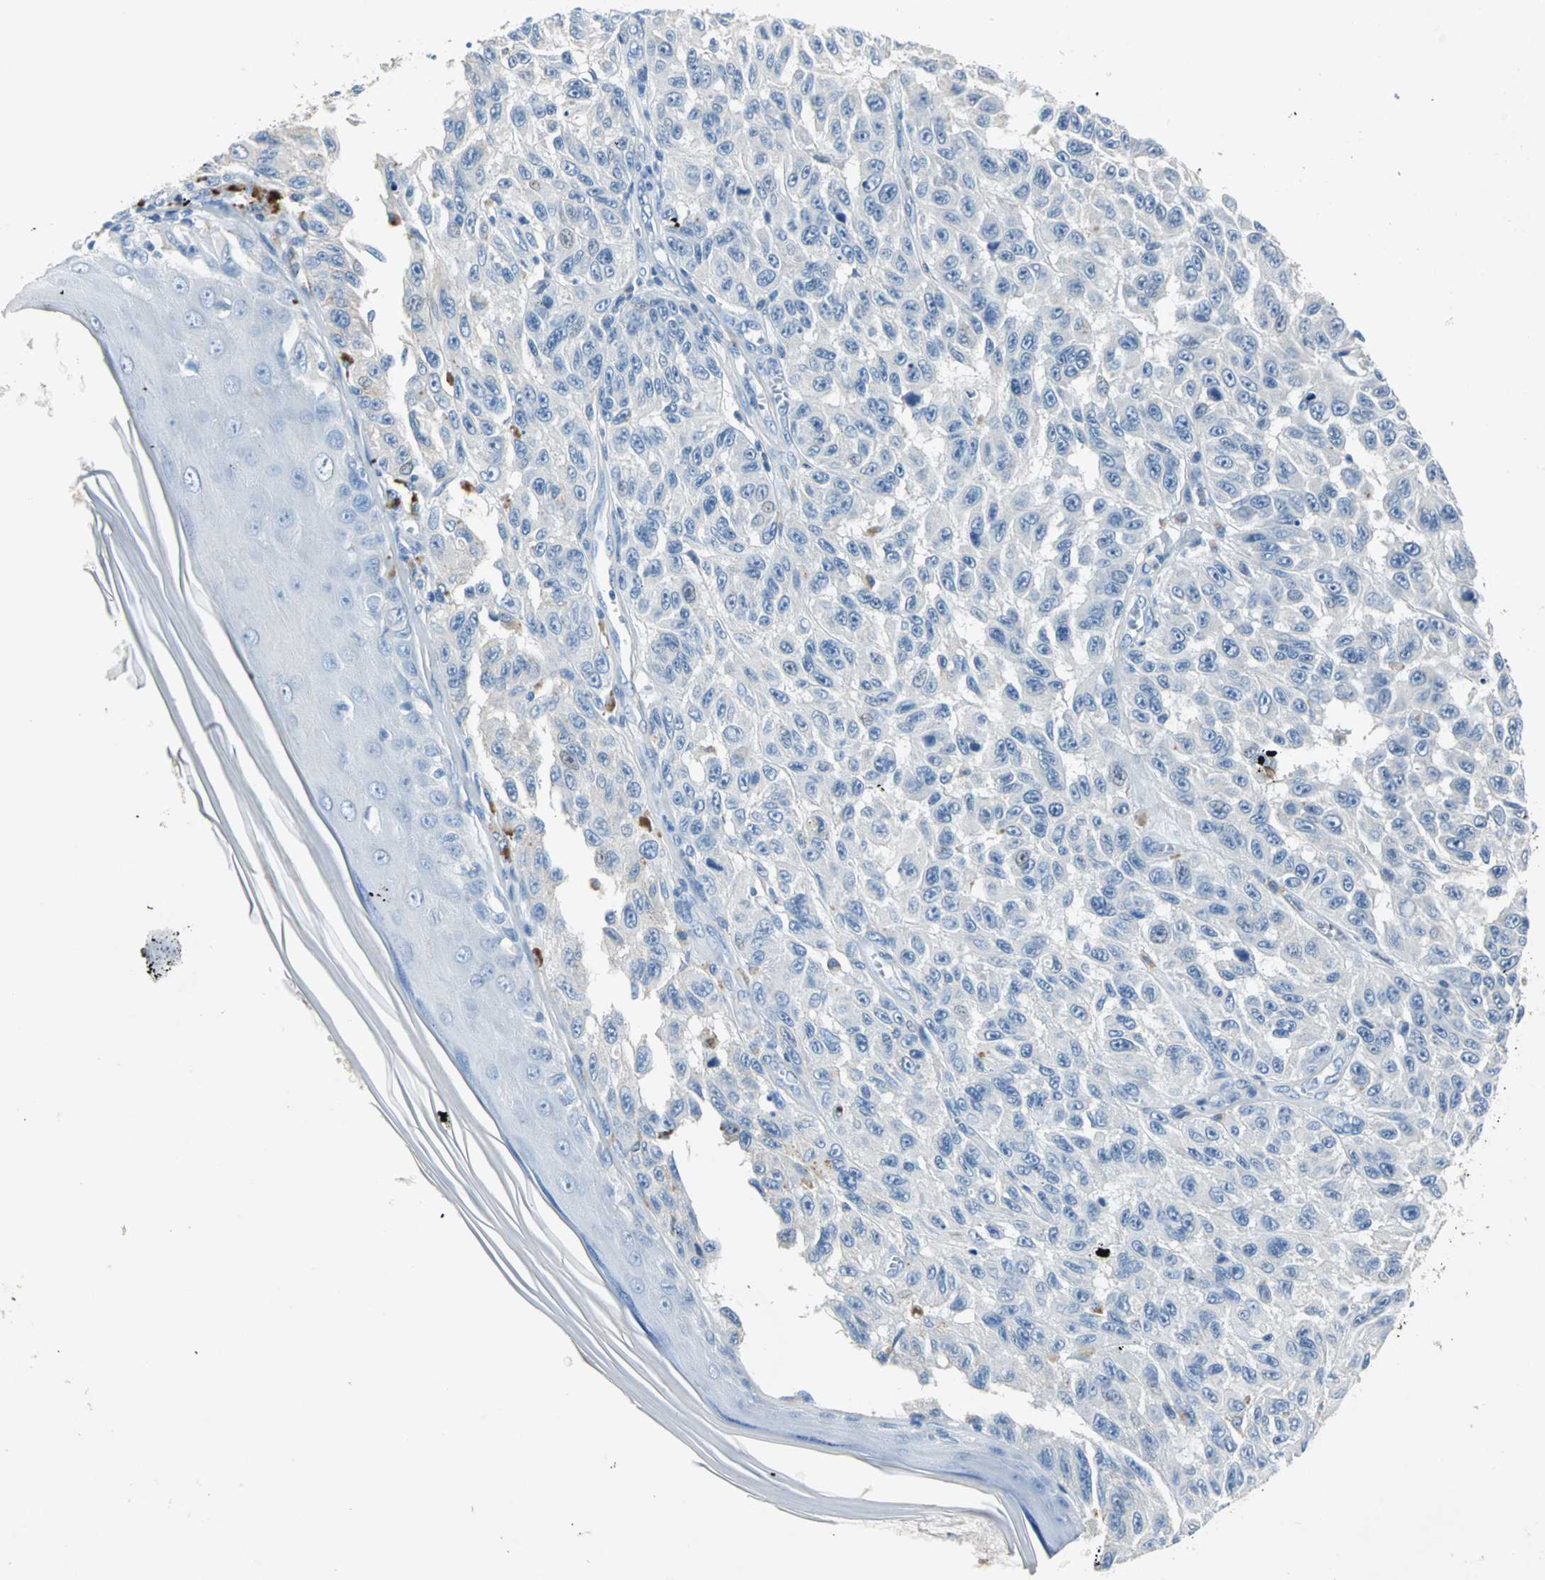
{"staining": {"intensity": "negative", "quantity": "none", "location": "none"}, "tissue": "melanoma", "cell_type": "Tumor cells", "image_type": "cancer", "snomed": [{"axis": "morphology", "description": "Malignant melanoma, NOS"}, {"axis": "topography", "description": "Skin"}], "caption": "A high-resolution micrograph shows immunohistochemistry staining of malignant melanoma, which demonstrates no significant staining in tumor cells.", "gene": "EFNB3", "patient": {"sex": "male", "age": 30}}